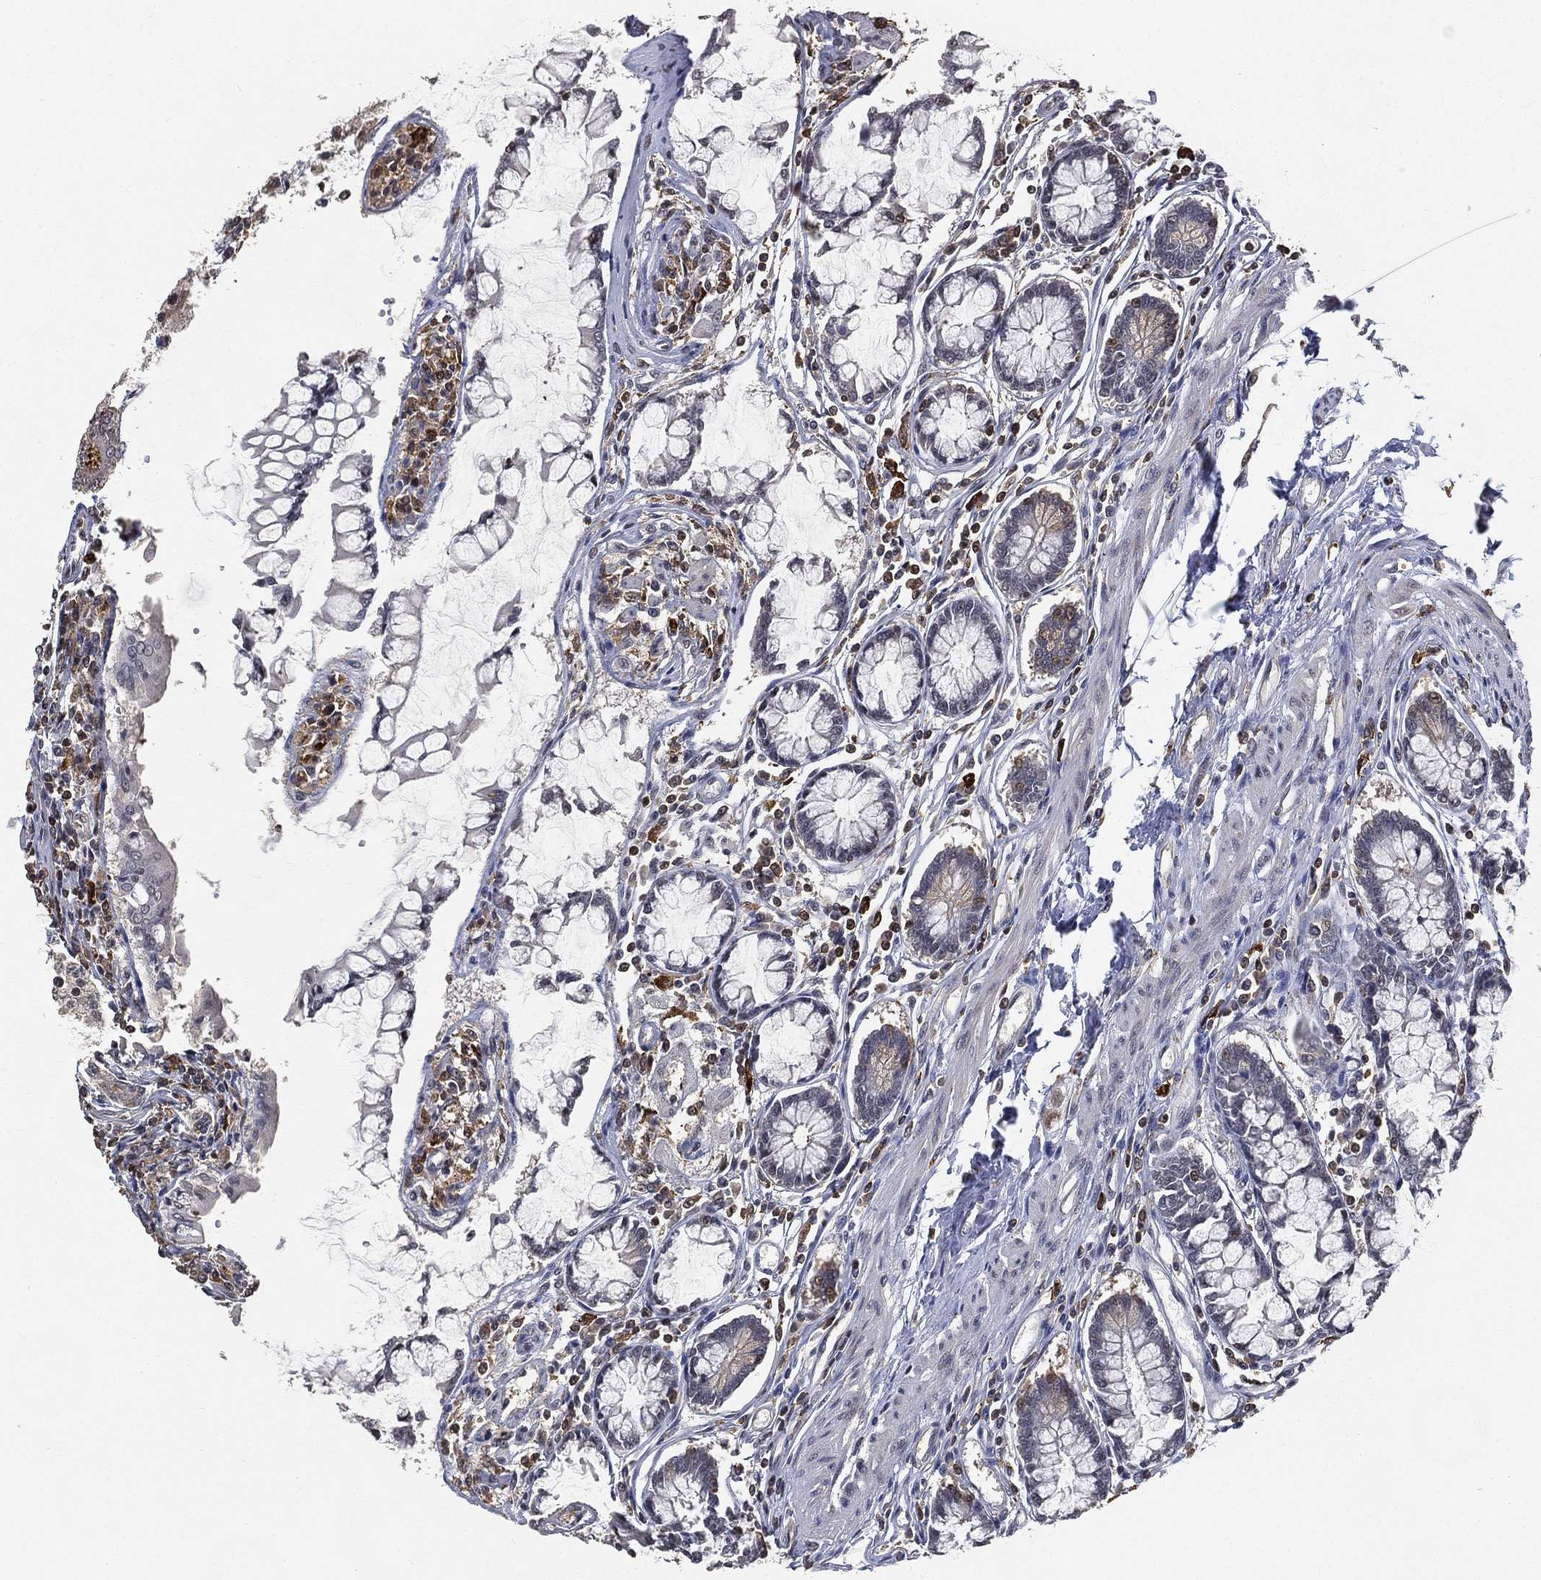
{"staining": {"intensity": "negative", "quantity": "none", "location": "none"}, "tissue": "carcinoid", "cell_type": "Tumor cells", "image_type": "cancer", "snomed": [{"axis": "morphology", "description": "Carcinoid, malignant, NOS"}, {"axis": "topography", "description": "Small intestine"}], "caption": "An image of human carcinoid is negative for staining in tumor cells. (DAB (3,3'-diaminobenzidine) immunohistochemistry, high magnification).", "gene": "WDR26", "patient": {"sex": "female", "age": 65}}